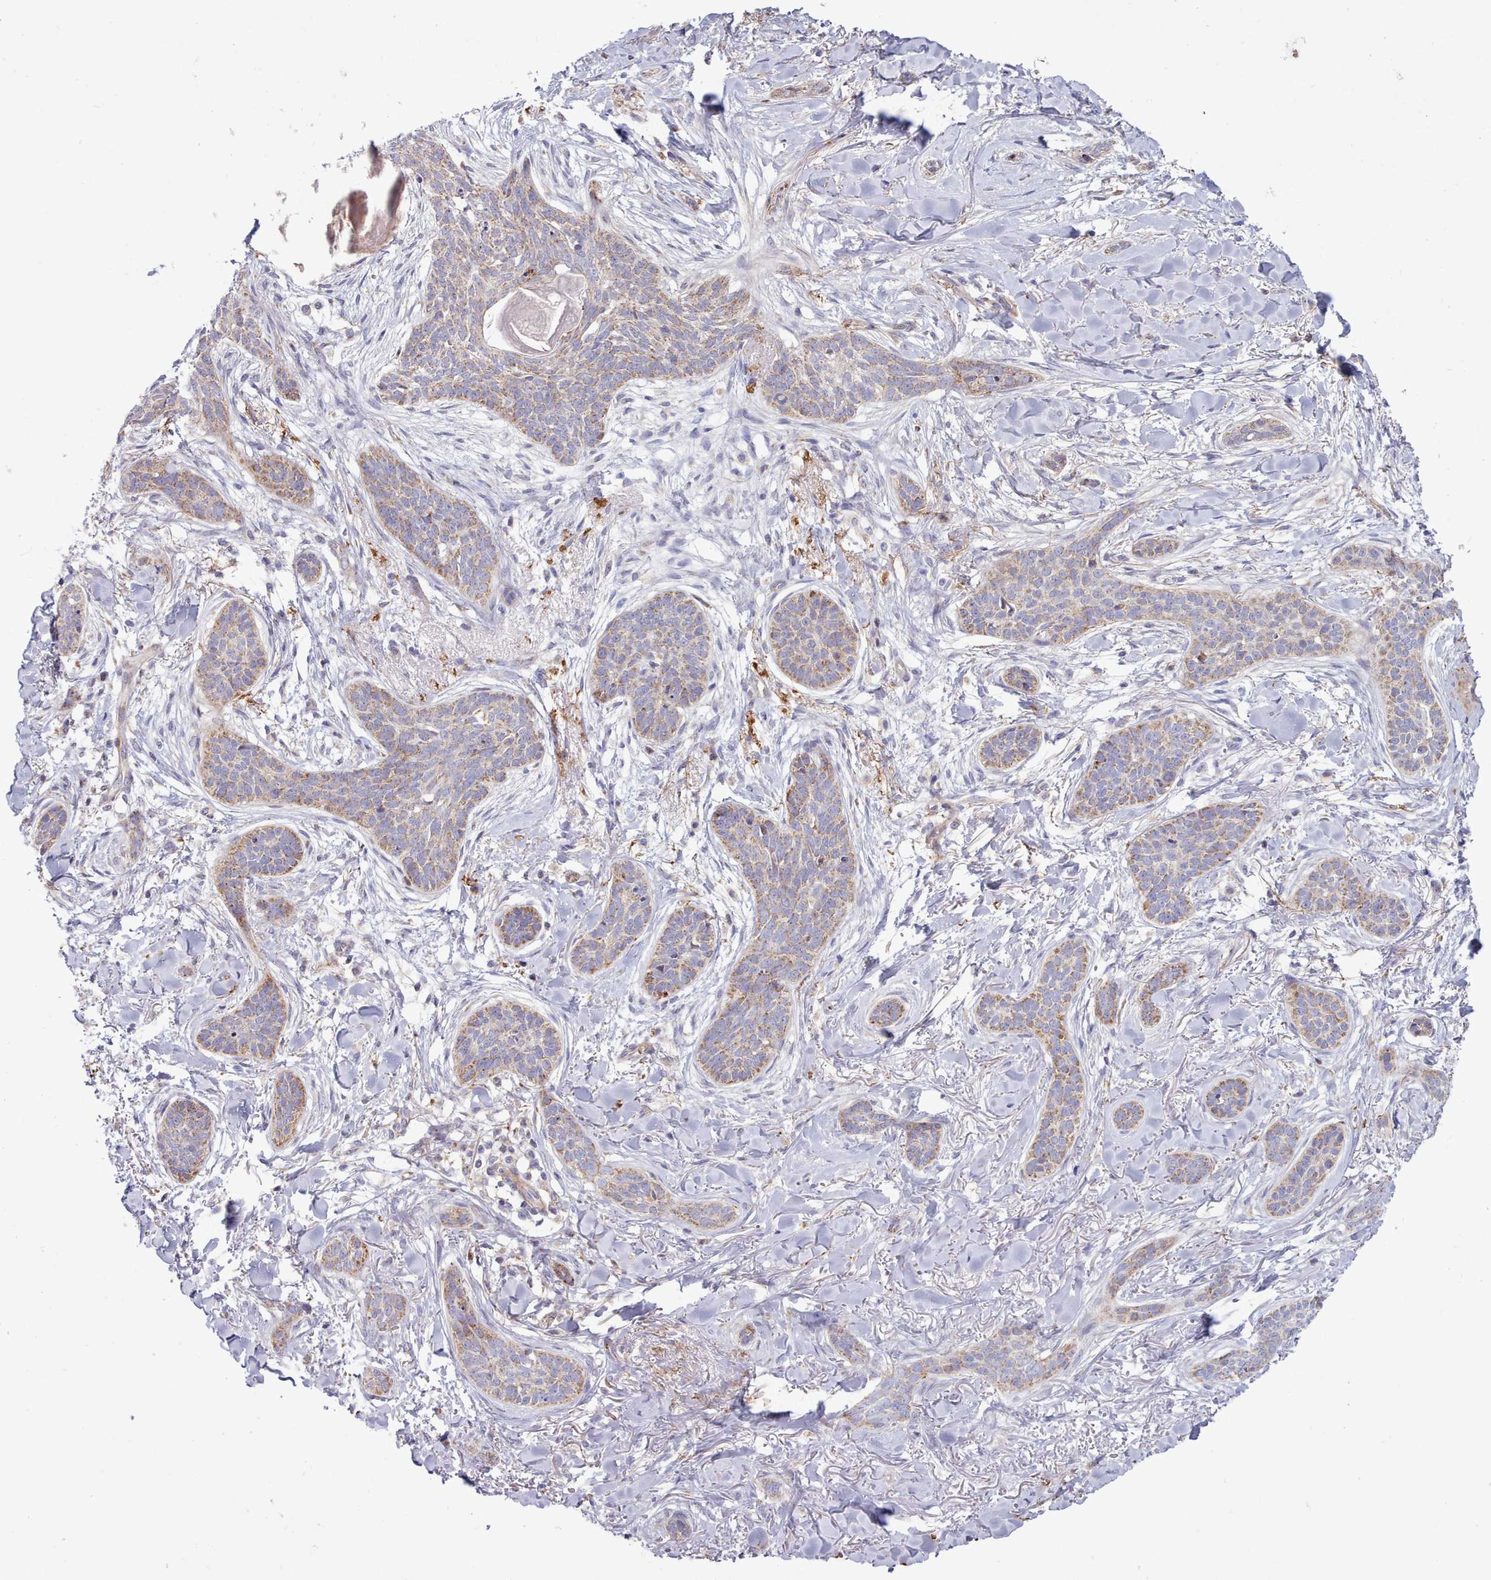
{"staining": {"intensity": "moderate", "quantity": "25%-75%", "location": "cytoplasmic/membranous"}, "tissue": "skin cancer", "cell_type": "Tumor cells", "image_type": "cancer", "snomed": [{"axis": "morphology", "description": "Basal cell carcinoma"}, {"axis": "topography", "description": "Skin"}], "caption": "Skin cancer (basal cell carcinoma) stained for a protein demonstrates moderate cytoplasmic/membranous positivity in tumor cells.", "gene": "MRPL21", "patient": {"sex": "male", "age": 52}}